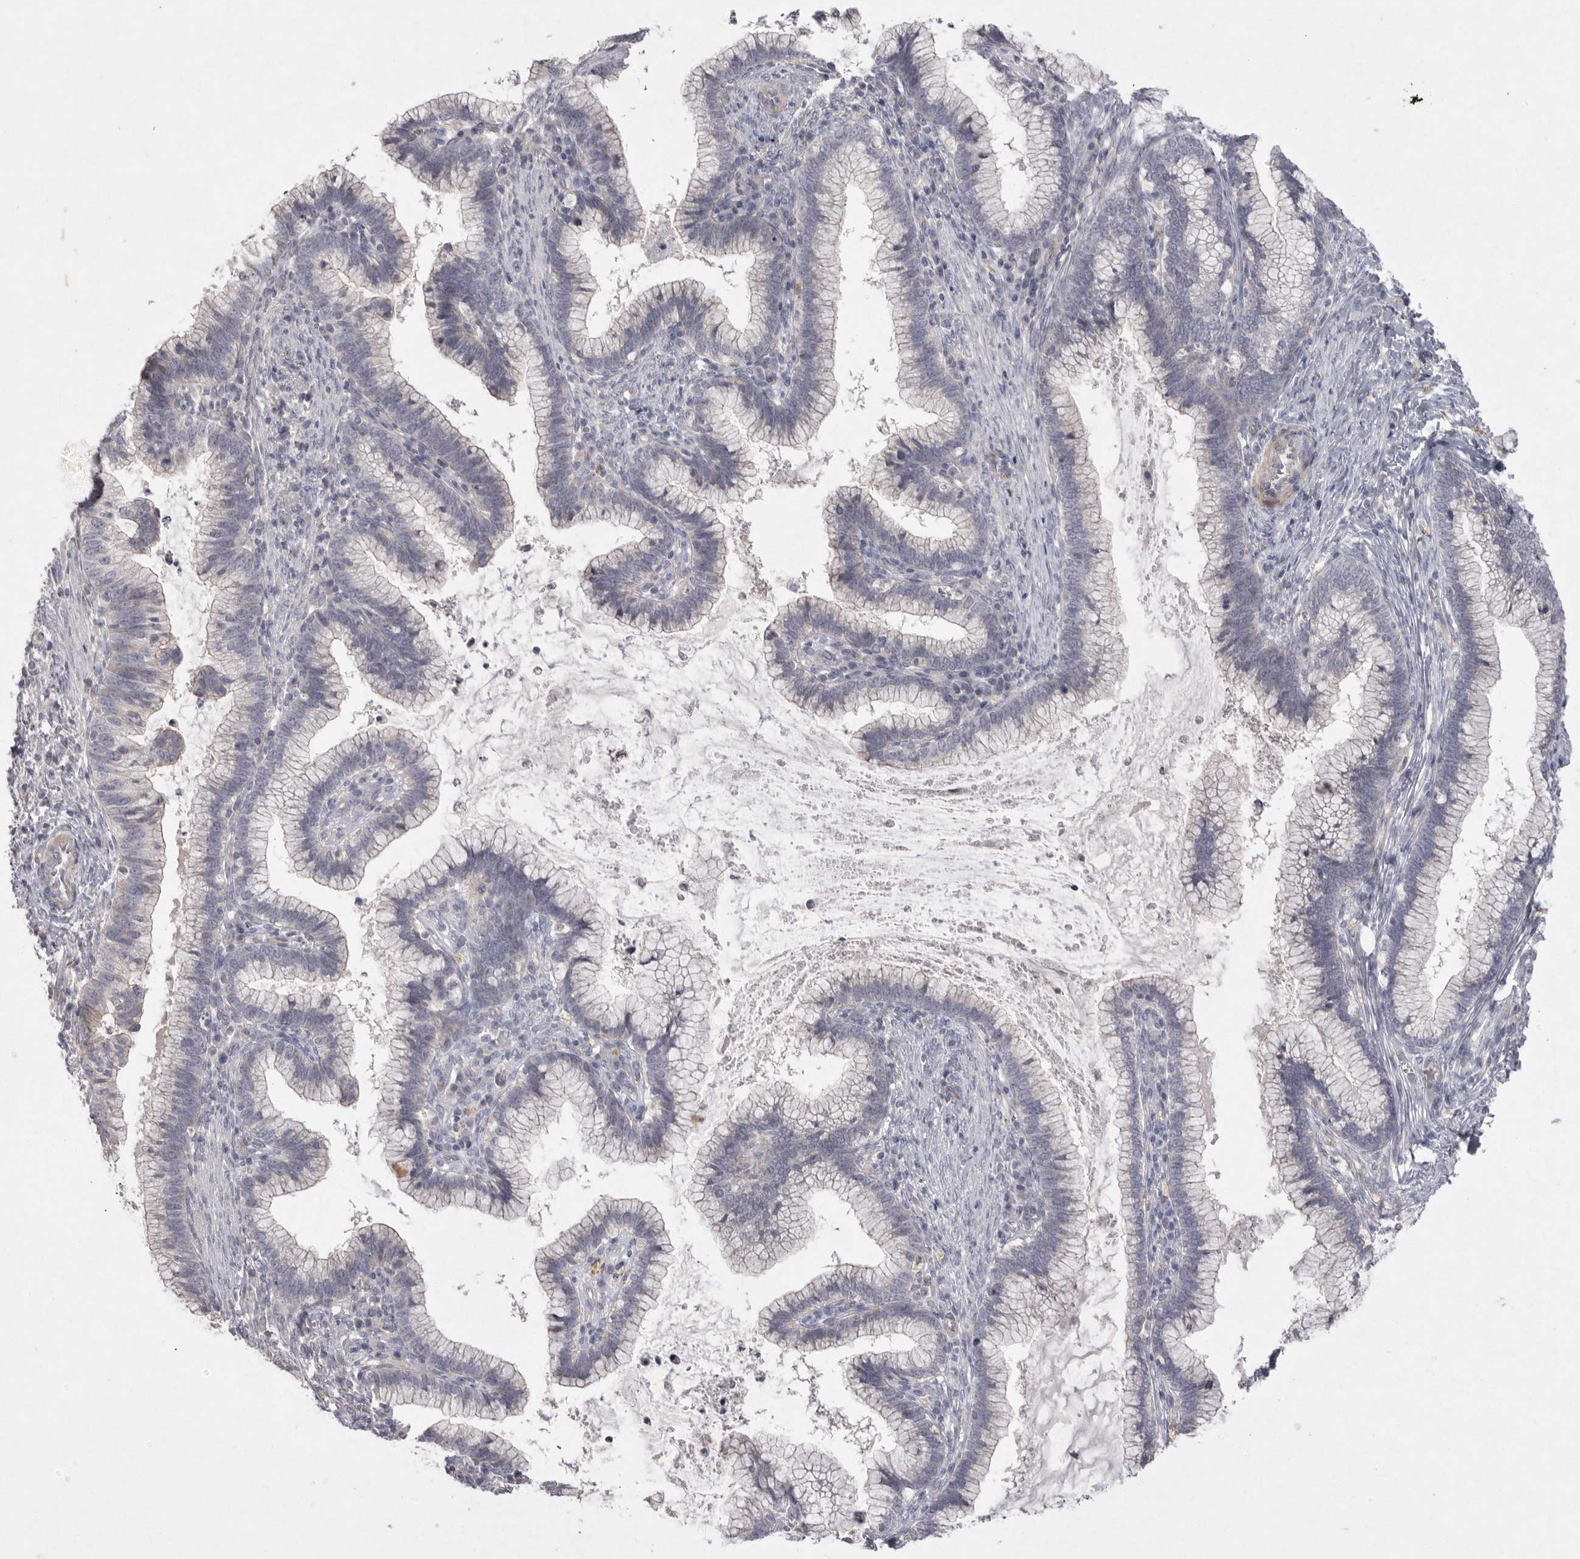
{"staining": {"intensity": "negative", "quantity": "none", "location": "none"}, "tissue": "cervical cancer", "cell_type": "Tumor cells", "image_type": "cancer", "snomed": [{"axis": "morphology", "description": "Adenocarcinoma, NOS"}, {"axis": "topography", "description": "Cervix"}], "caption": "Tumor cells show no significant protein staining in cervical cancer (adenocarcinoma).", "gene": "VANGL2", "patient": {"sex": "female", "age": 36}}